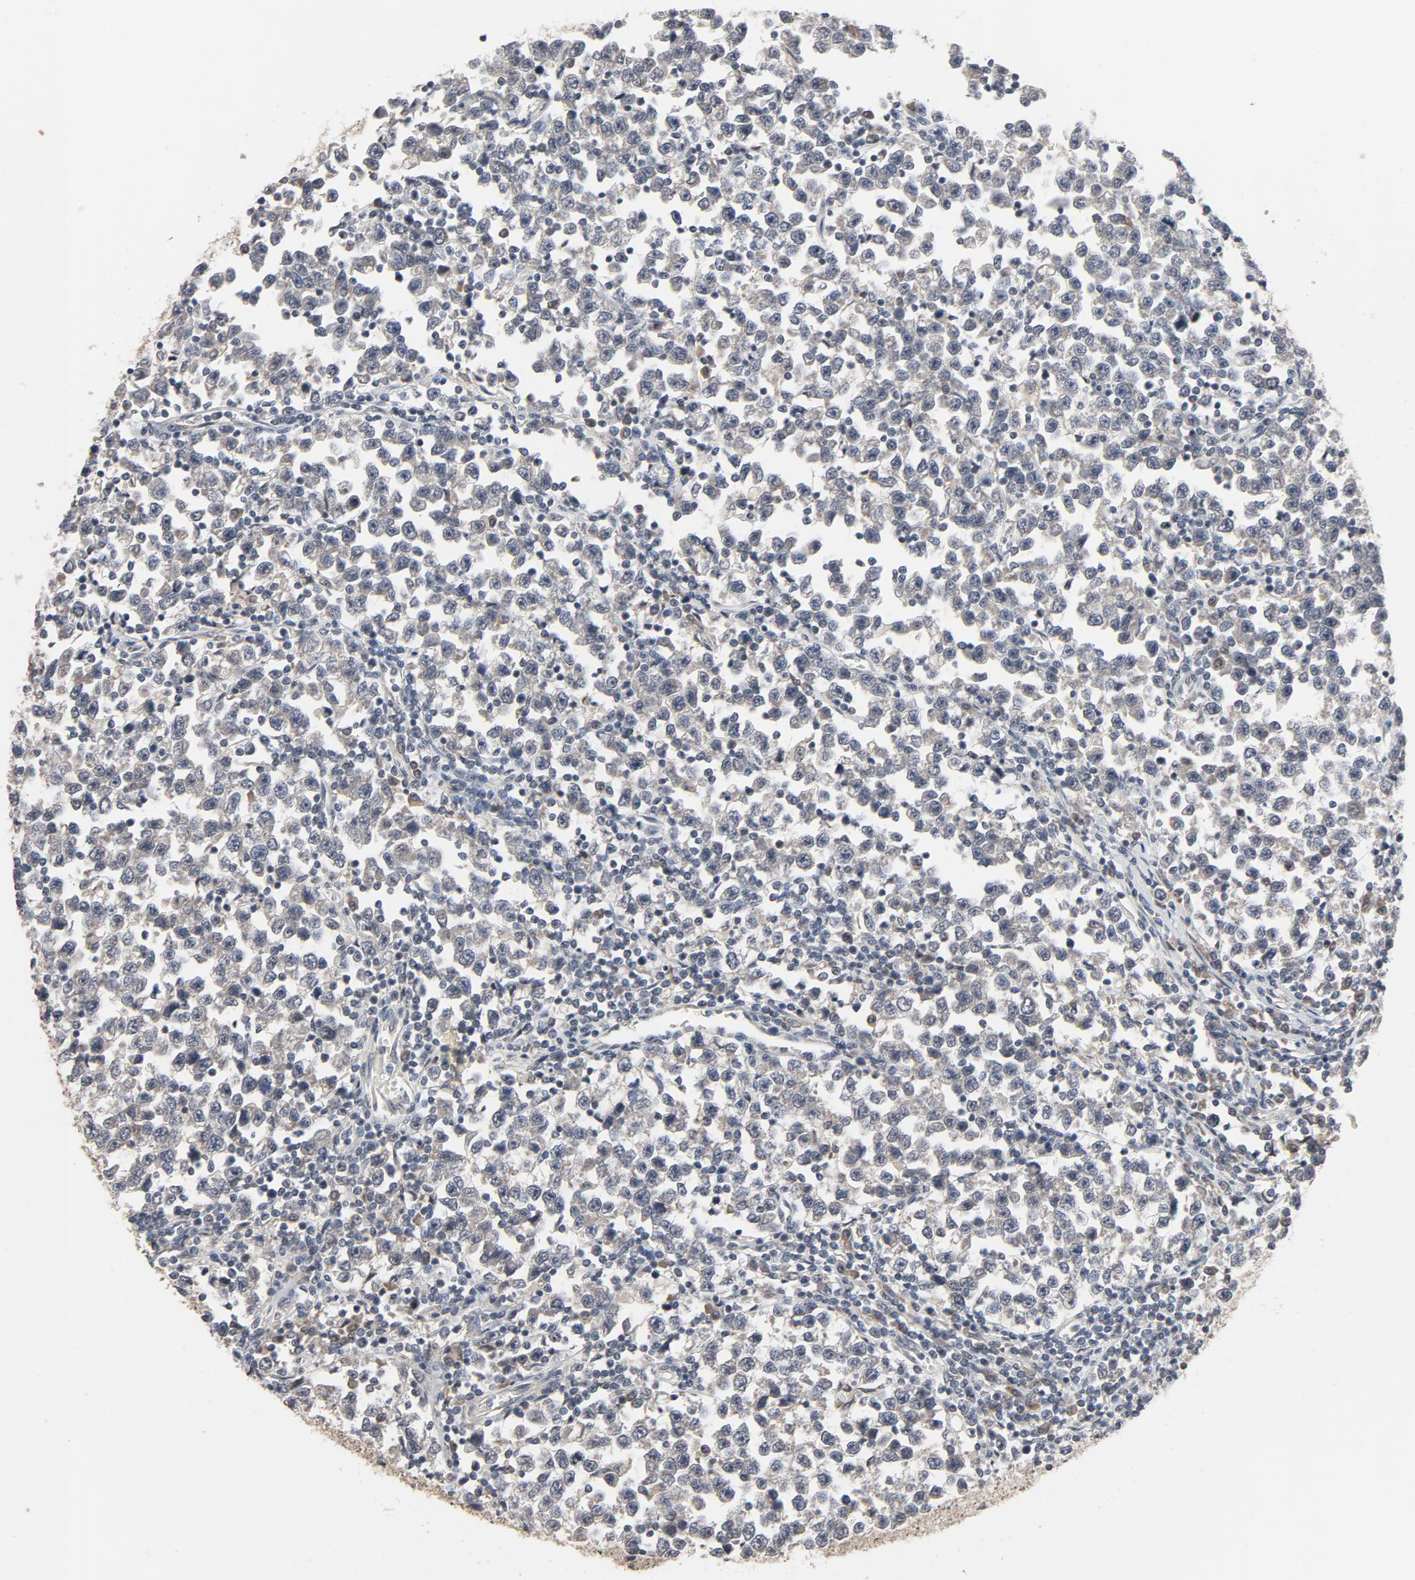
{"staining": {"intensity": "negative", "quantity": "none", "location": "none"}, "tissue": "testis cancer", "cell_type": "Tumor cells", "image_type": "cancer", "snomed": [{"axis": "morphology", "description": "Seminoma, NOS"}, {"axis": "topography", "description": "Testis"}], "caption": "The photomicrograph demonstrates no staining of tumor cells in testis seminoma.", "gene": "MT3", "patient": {"sex": "male", "age": 43}}